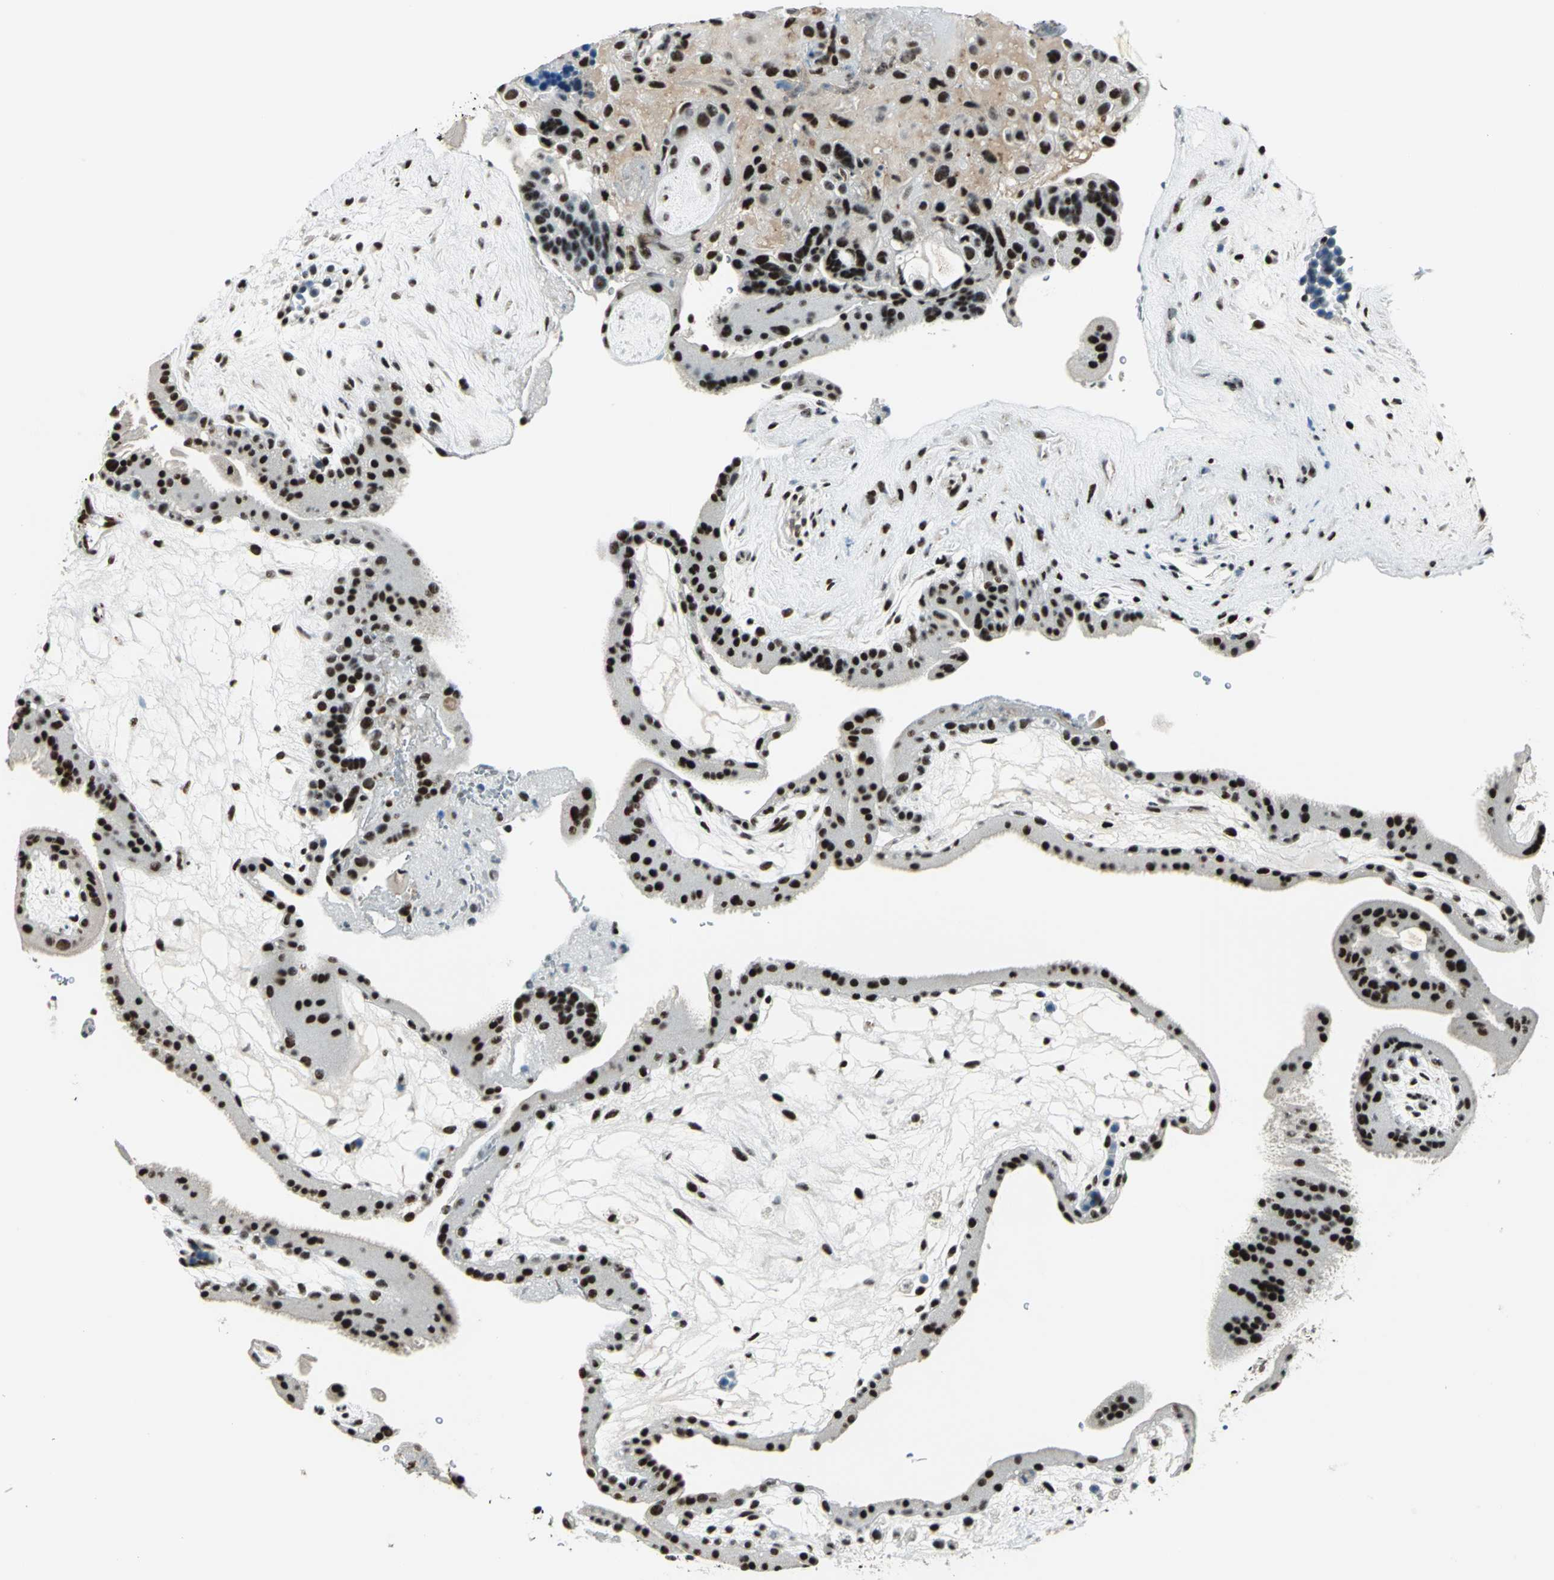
{"staining": {"intensity": "strong", "quantity": ">75%", "location": "nuclear"}, "tissue": "placenta", "cell_type": "Decidual cells", "image_type": "normal", "snomed": [{"axis": "morphology", "description": "Normal tissue, NOS"}, {"axis": "topography", "description": "Placenta"}], "caption": "Protein positivity by immunohistochemistry (IHC) exhibits strong nuclear expression in about >75% of decidual cells in normal placenta.", "gene": "KAT6B", "patient": {"sex": "female", "age": 19}}